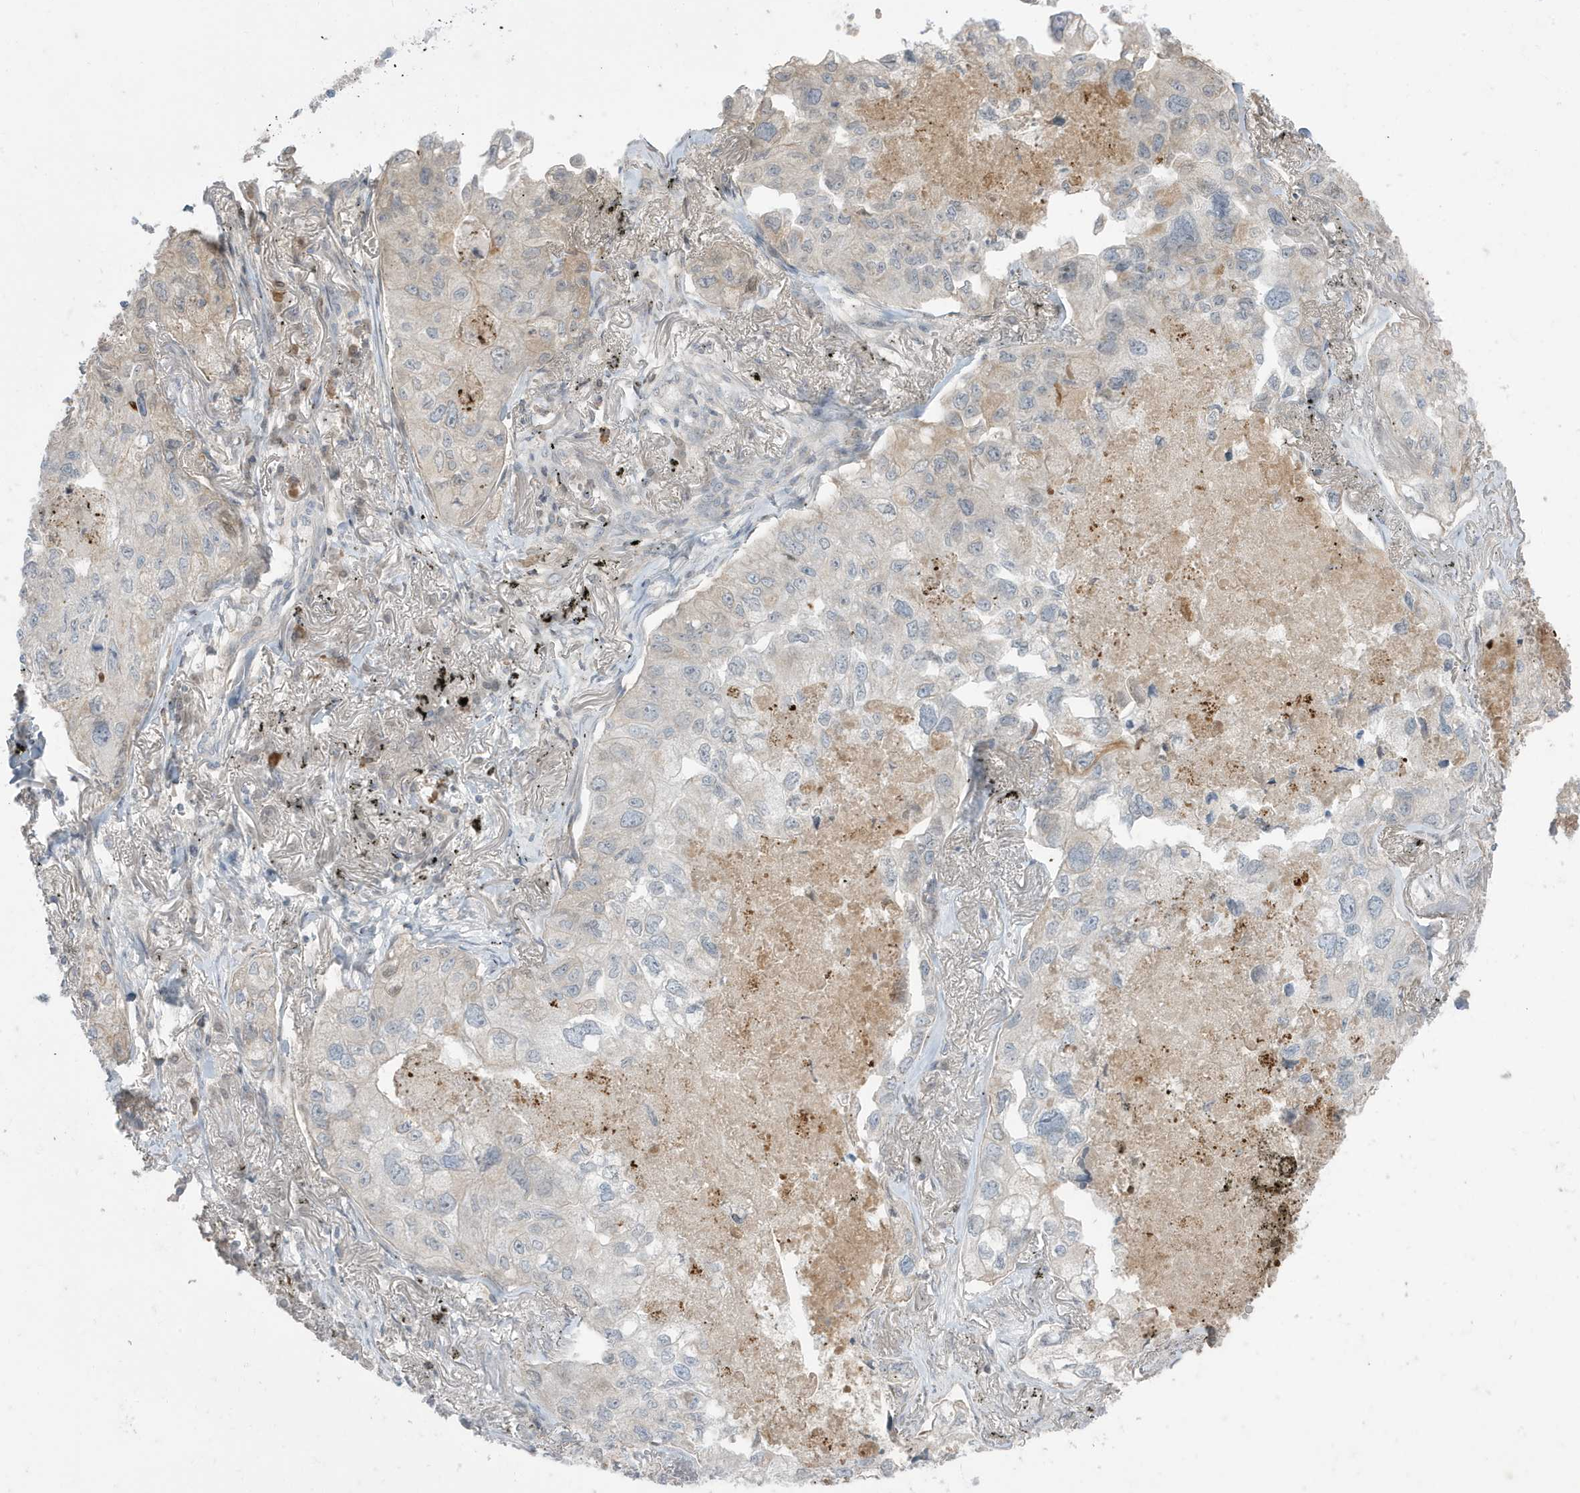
{"staining": {"intensity": "weak", "quantity": "<25%", "location": "cytoplasmic/membranous"}, "tissue": "lung cancer", "cell_type": "Tumor cells", "image_type": "cancer", "snomed": [{"axis": "morphology", "description": "Adenocarcinoma, NOS"}, {"axis": "topography", "description": "Lung"}], "caption": "Lung cancer (adenocarcinoma) was stained to show a protein in brown. There is no significant expression in tumor cells. The staining is performed using DAB (3,3'-diaminobenzidine) brown chromogen with nuclei counter-stained in using hematoxylin.", "gene": "FNDC1", "patient": {"sex": "male", "age": 65}}